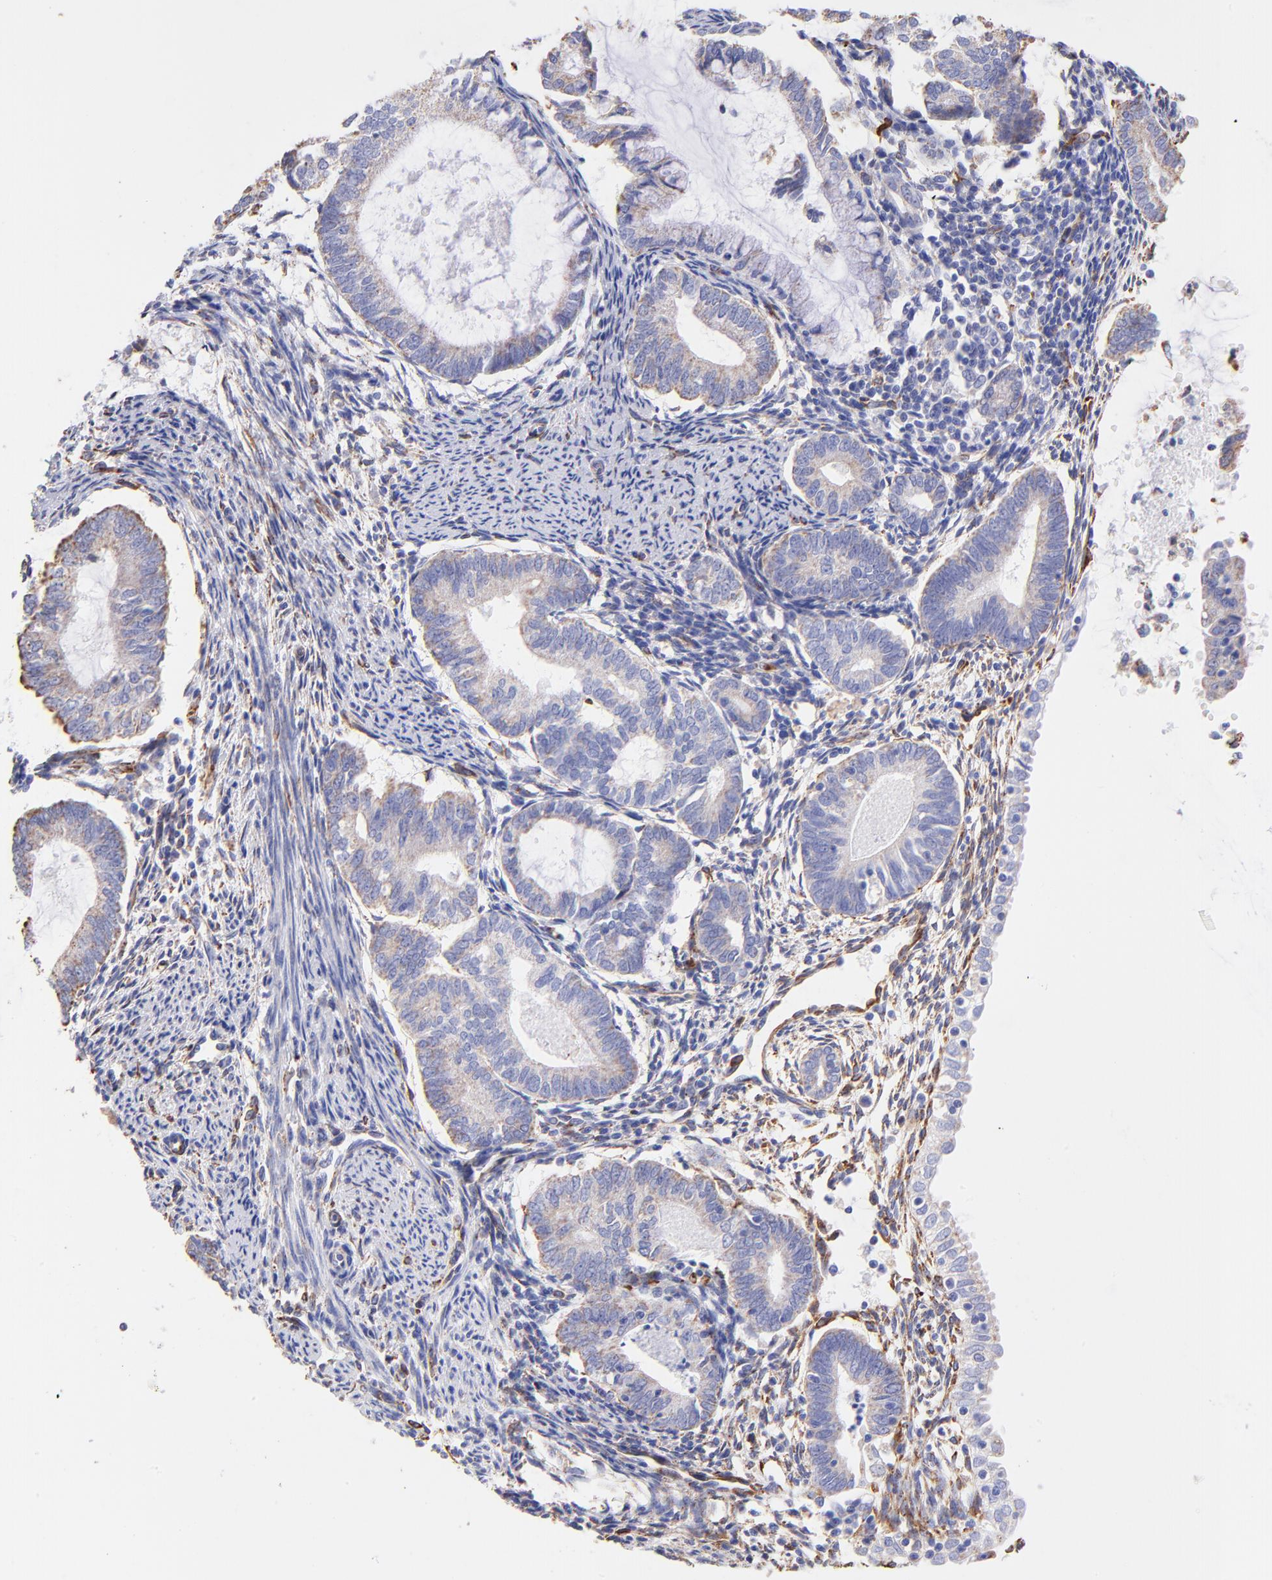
{"staining": {"intensity": "weak", "quantity": "25%-75%", "location": "cytoplasmic/membranous"}, "tissue": "endometrial cancer", "cell_type": "Tumor cells", "image_type": "cancer", "snomed": [{"axis": "morphology", "description": "Adenocarcinoma, NOS"}, {"axis": "topography", "description": "Endometrium"}], "caption": "The micrograph demonstrates a brown stain indicating the presence of a protein in the cytoplasmic/membranous of tumor cells in endometrial adenocarcinoma.", "gene": "SPARC", "patient": {"sex": "female", "age": 63}}